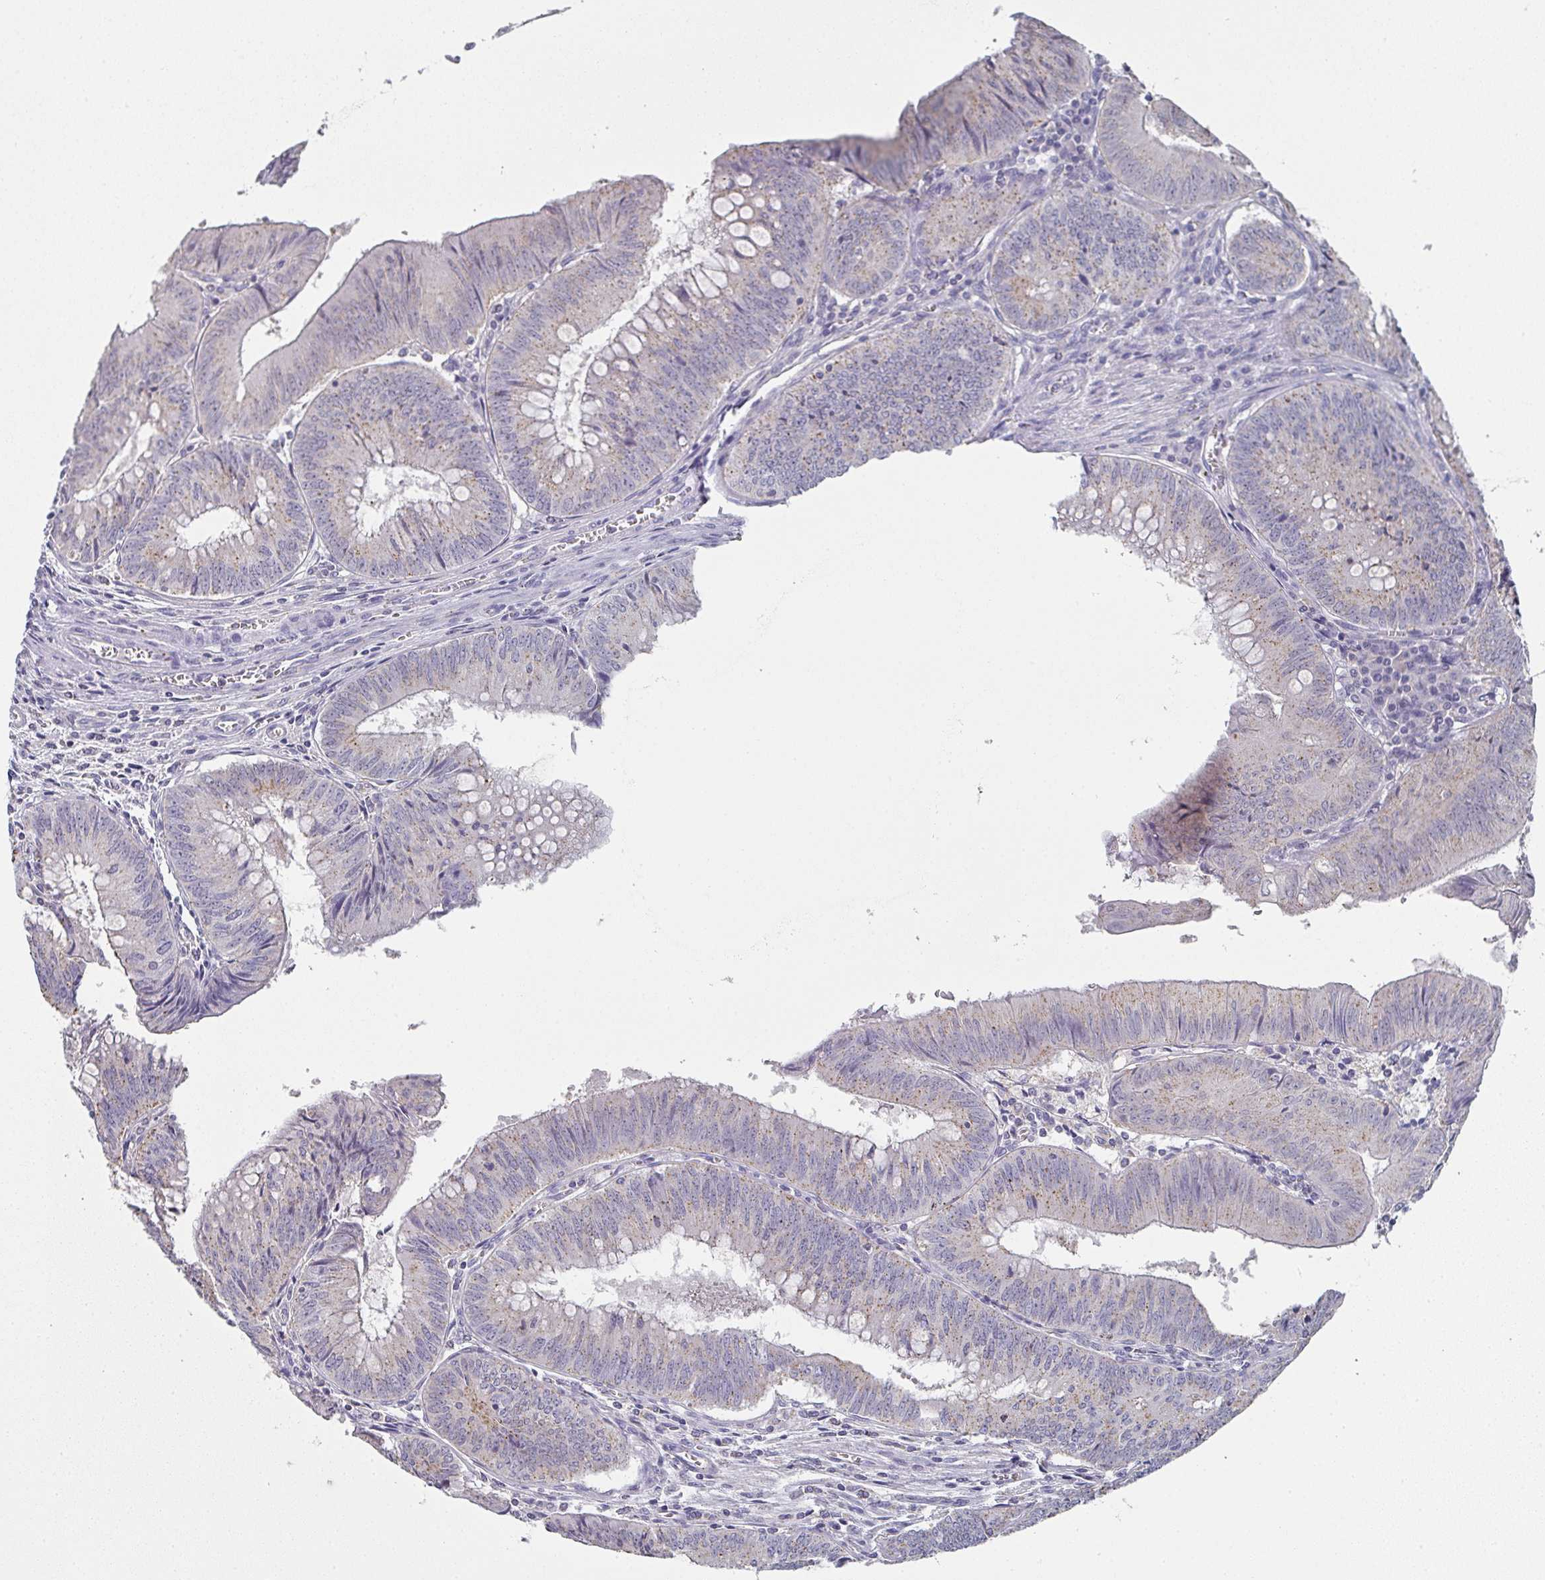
{"staining": {"intensity": "weak", "quantity": "25%-75%", "location": "cytoplasmic/membranous"}, "tissue": "colorectal cancer", "cell_type": "Tumor cells", "image_type": "cancer", "snomed": [{"axis": "morphology", "description": "Adenocarcinoma, NOS"}, {"axis": "topography", "description": "Rectum"}], "caption": "Protein analysis of colorectal adenocarcinoma tissue exhibits weak cytoplasmic/membranous positivity in about 25%-75% of tumor cells.", "gene": "CHMP5", "patient": {"sex": "female", "age": 72}}